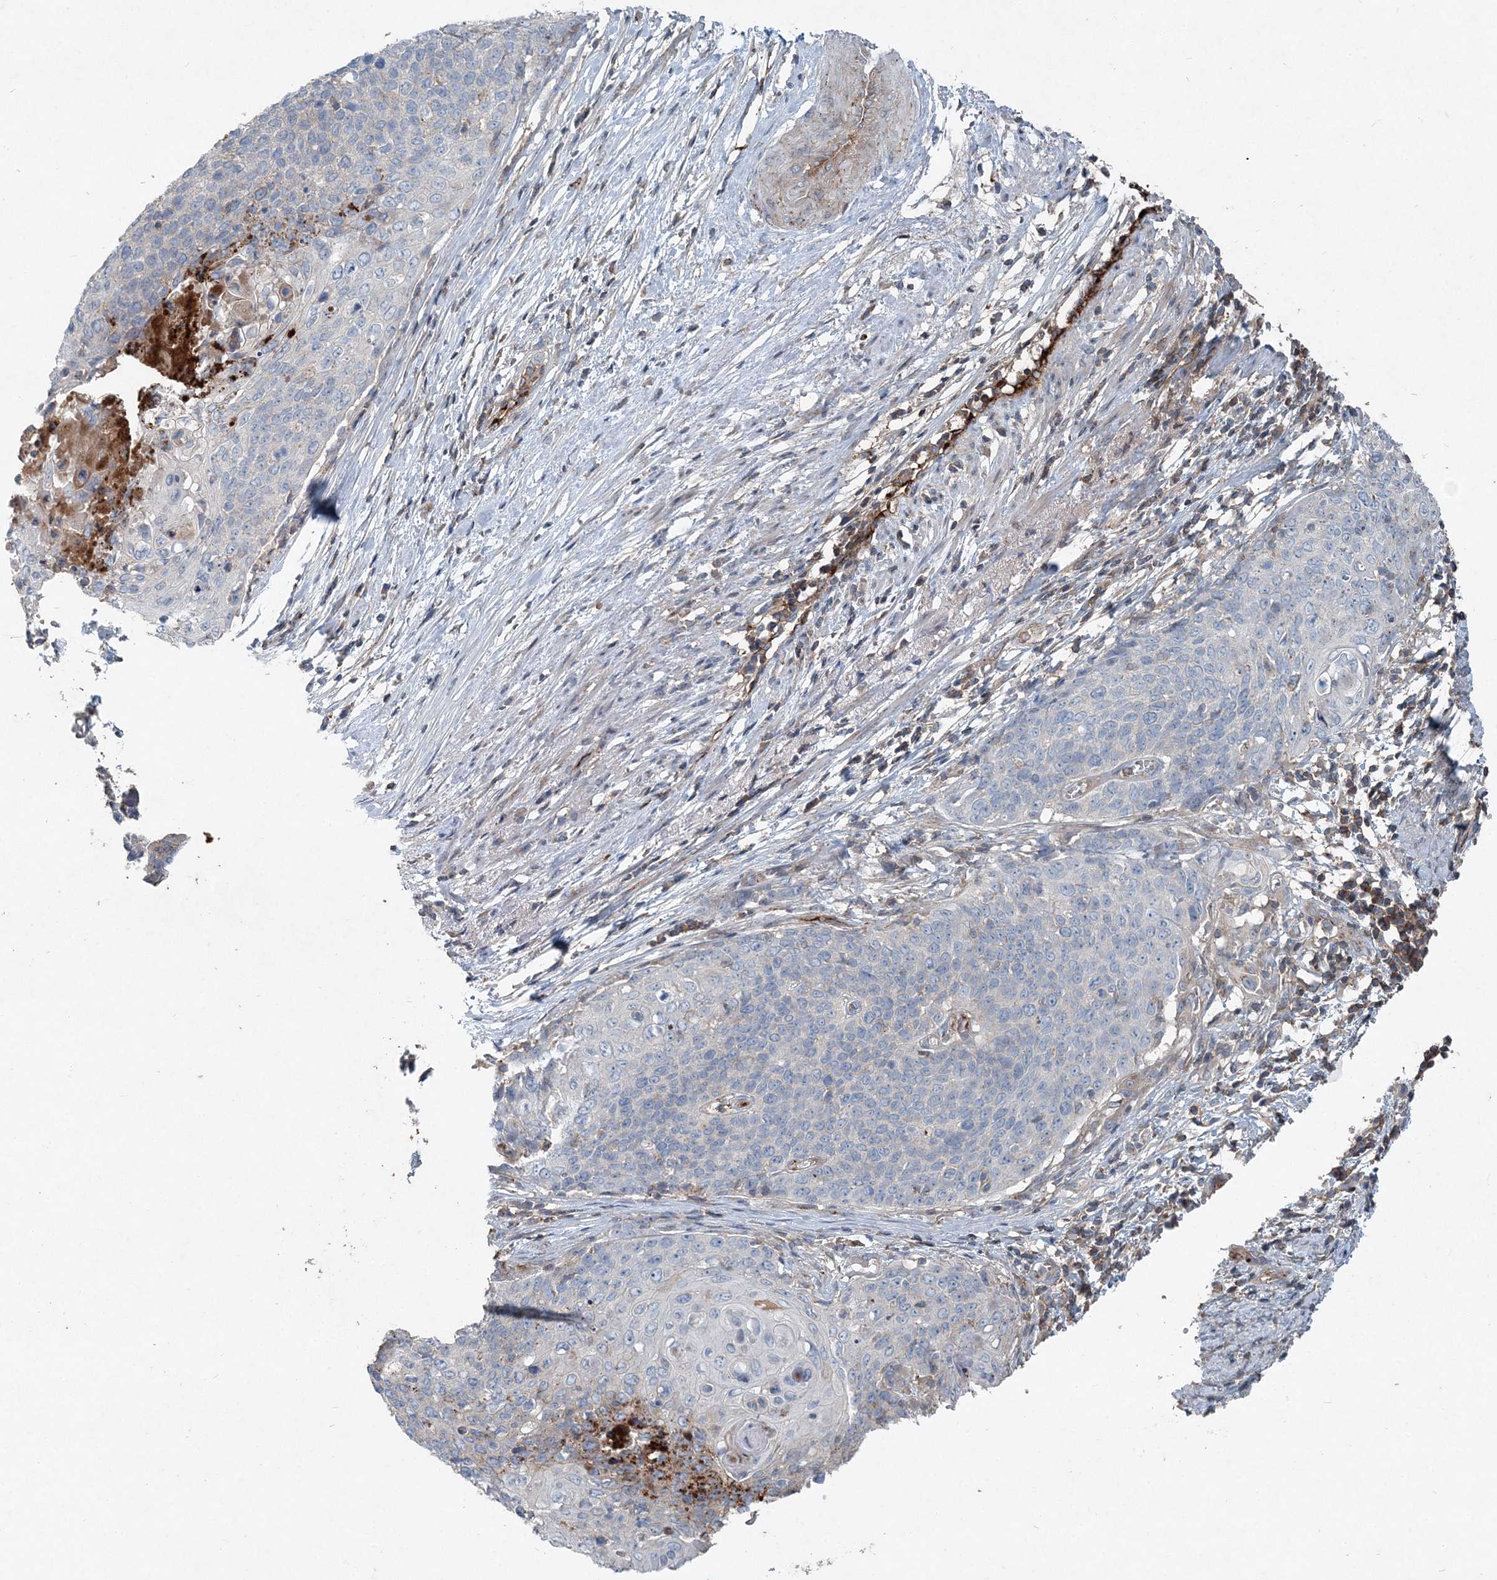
{"staining": {"intensity": "negative", "quantity": "none", "location": "none"}, "tissue": "cervical cancer", "cell_type": "Tumor cells", "image_type": "cancer", "snomed": [{"axis": "morphology", "description": "Squamous cell carcinoma, NOS"}, {"axis": "topography", "description": "Cervix"}], "caption": "A photomicrograph of cervical cancer (squamous cell carcinoma) stained for a protein demonstrates no brown staining in tumor cells. (DAB (3,3'-diaminobenzidine) IHC visualized using brightfield microscopy, high magnification).", "gene": "ABHD14B", "patient": {"sex": "female", "age": 39}}